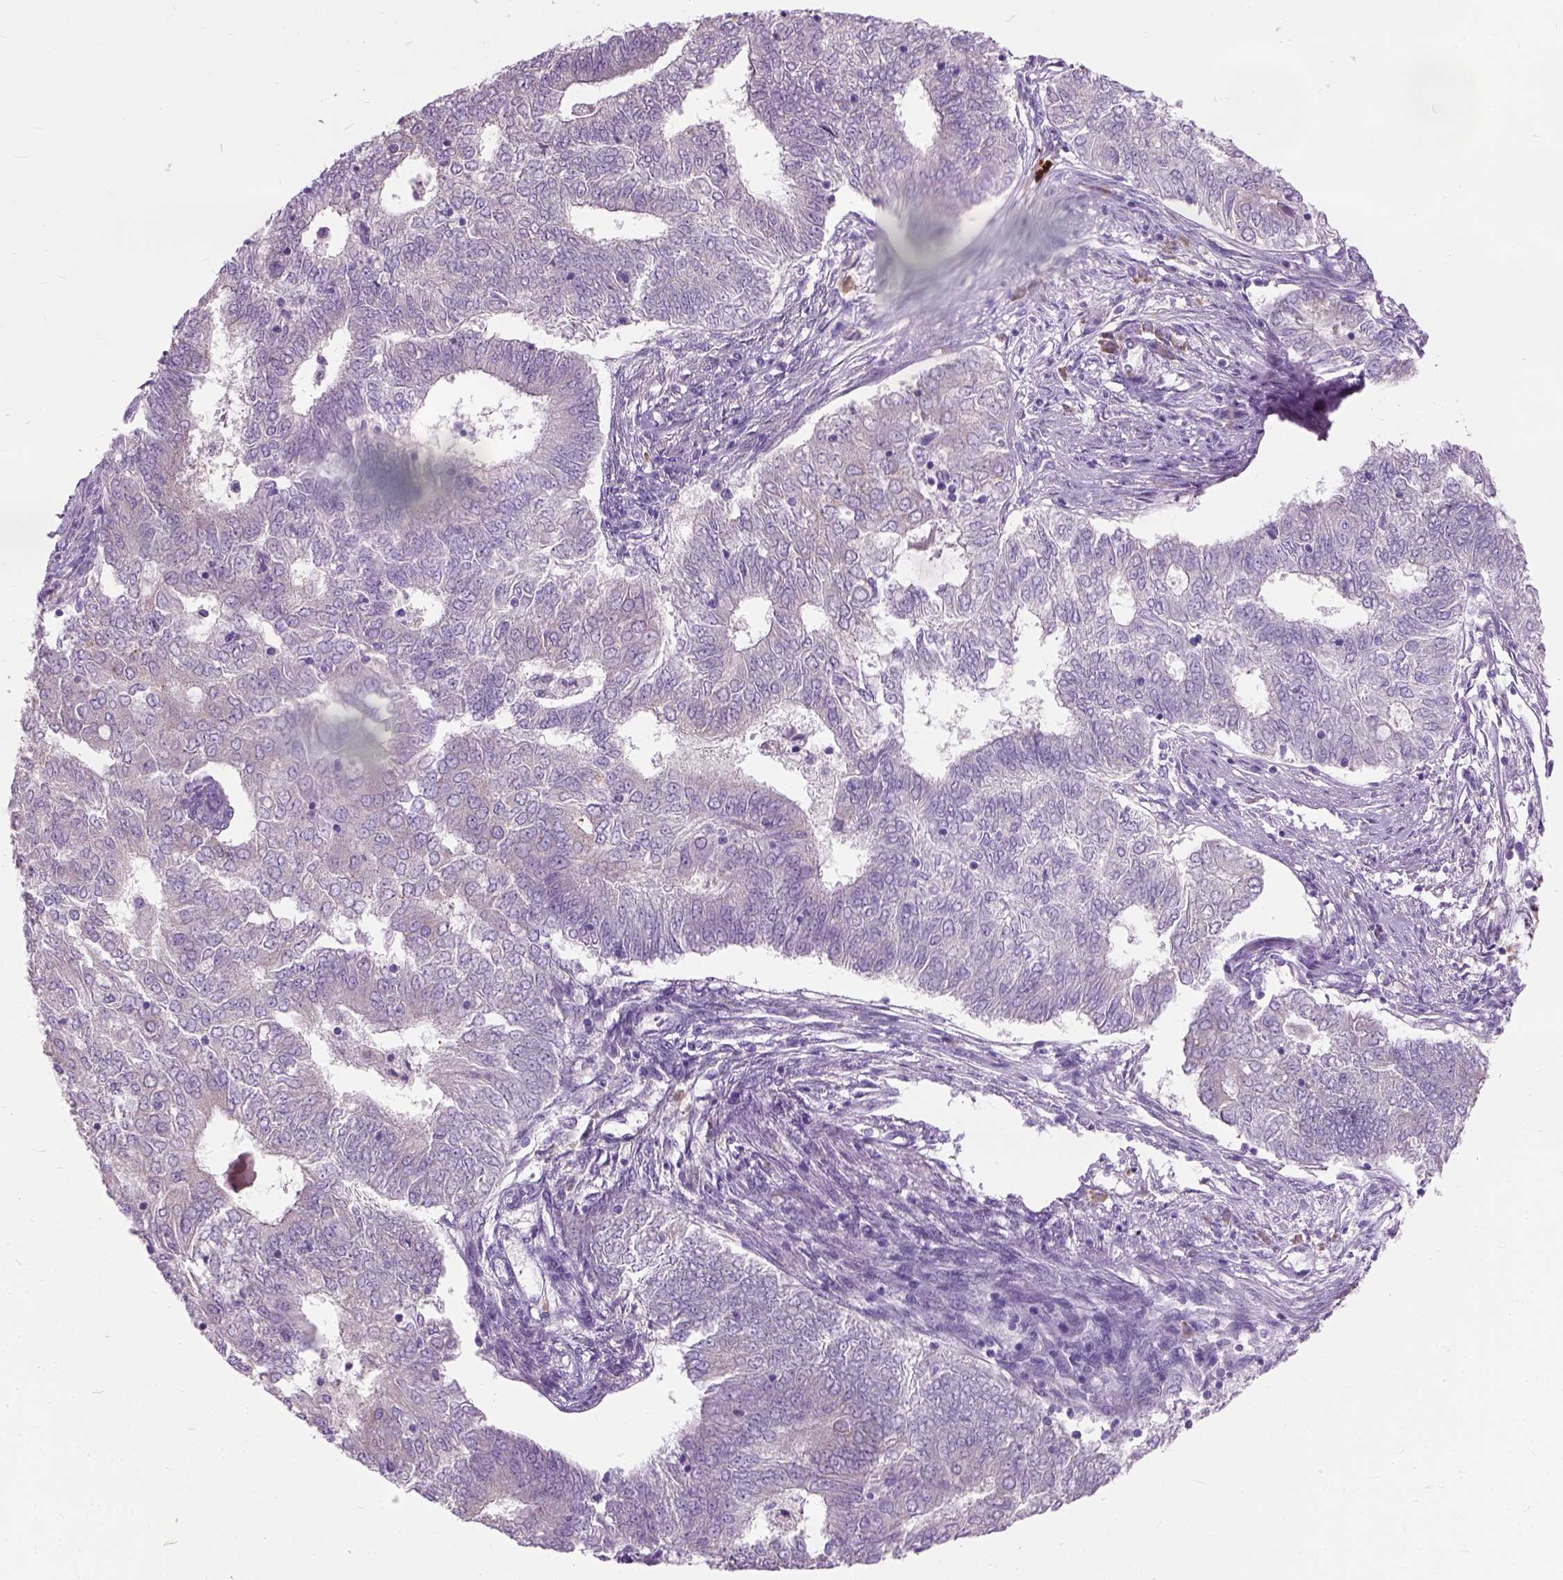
{"staining": {"intensity": "negative", "quantity": "none", "location": "none"}, "tissue": "endometrial cancer", "cell_type": "Tumor cells", "image_type": "cancer", "snomed": [{"axis": "morphology", "description": "Adenocarcinoma, NOS"}, {"axis": "topography", "description": "Endometrium"}], "caption": "A photomicrograph of human endometrial cancer (adenocarcinoma) is negative for staining in tumor cells. (DAB immunohistochemistry (IHC), high magnification).", "gene": "TRIM72", "patient": {"sex": "female", "age": 62}}